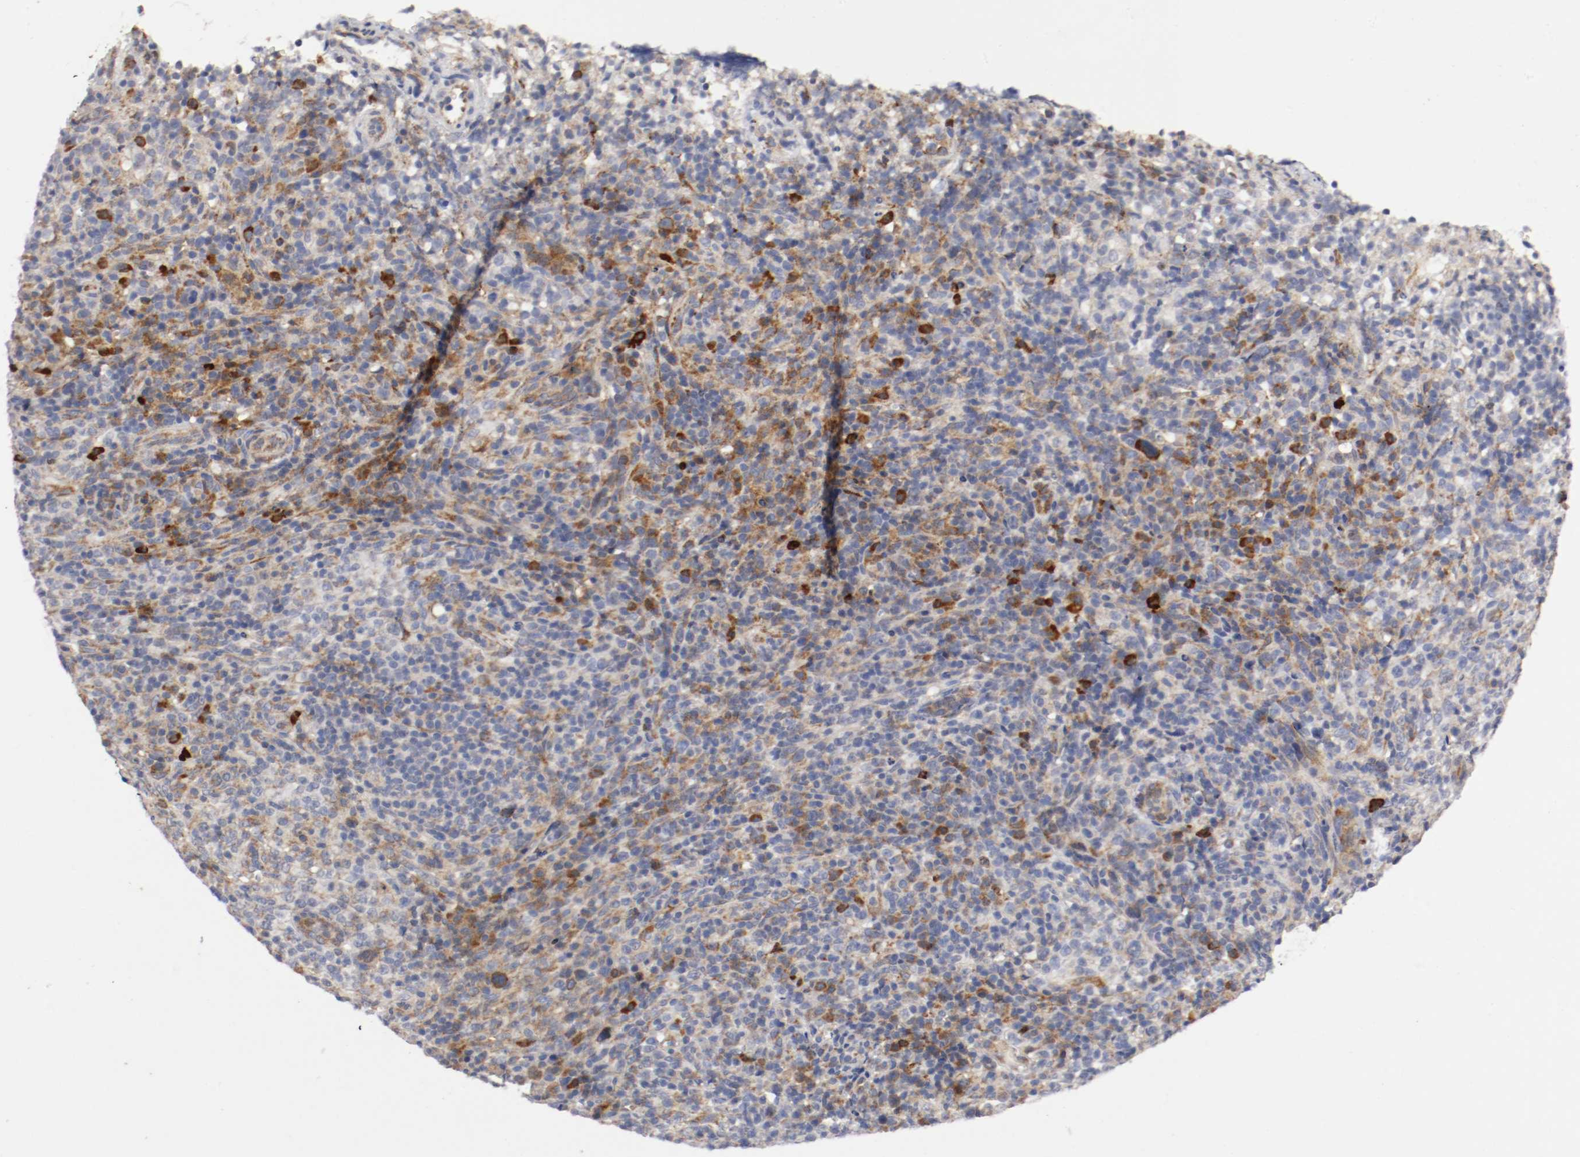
{"staining": {"intensity": "moderate", "quantity": "25%-75%", "location": "cytoplasmic/membranous"}, "tissue": "lymphoma", "cell_type": "Tumor cells", "image_type": "cancer", "snomed": [{"axis": "morphology", "description": "Malignant lymphoma, non-Hodgkin's type, High grade"}, {"axis": "topography", "description": "Lymph node"}], "caption": "IHC histopathology image of human lymphoma stained for a protein (brown), which demonstrates medium levels of moderate cytoplasmic/membranous staining in approximately 25%-75% of tumor cells.", "gene": "TRAF2", "patient": {"sex": "female", "age": 76}}